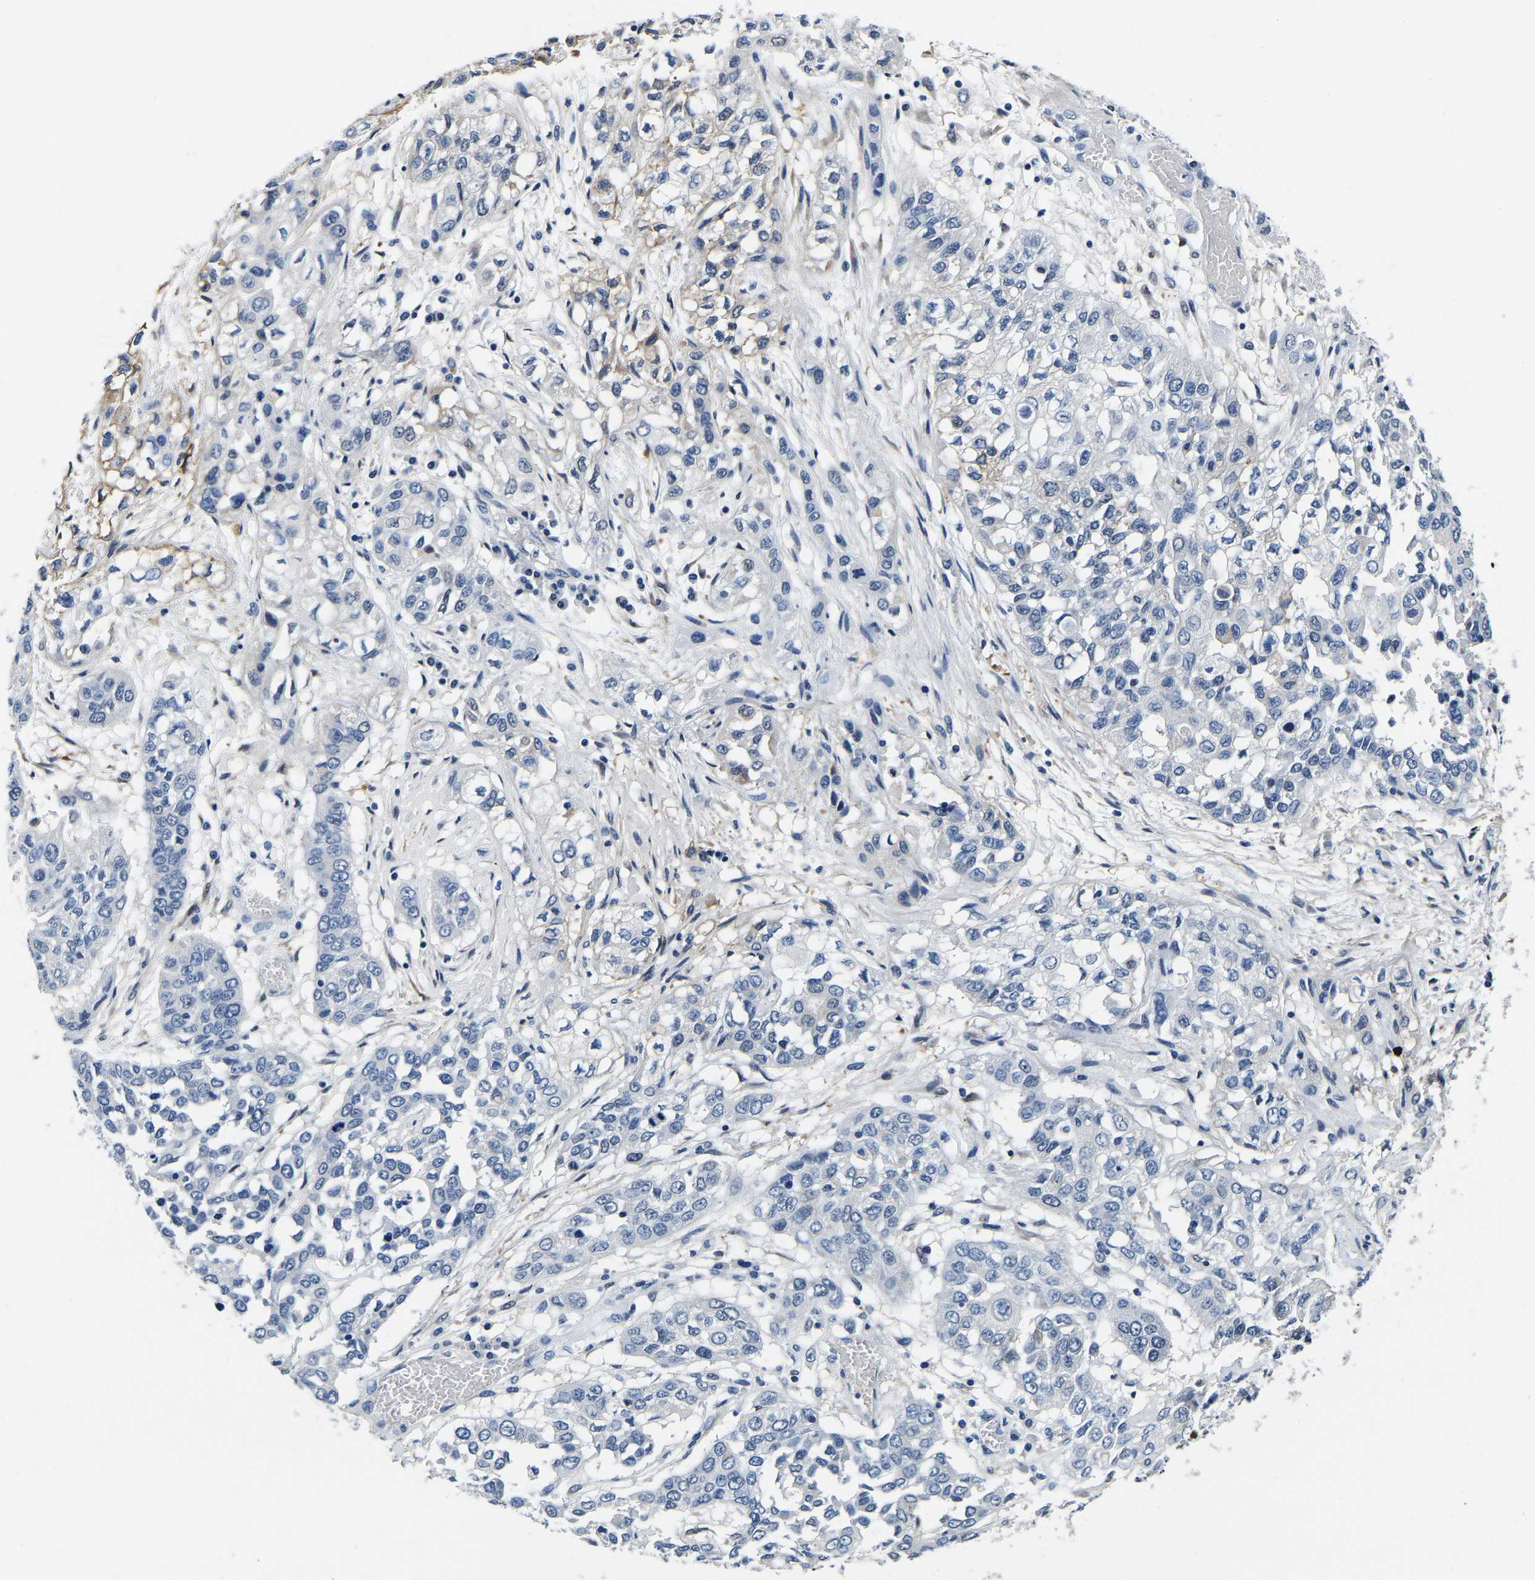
{"staining": {"intensity": "negative", "quantity": "none", "location": "none"}, "tissue": "lung cancer", "cell_type": "Tumor cells", "image_type": "cancer", "snomed": [{"axis": "morphology", "description": "Squamous cell carcinoma, NOS"}, {"axis": "topography", "description": "Lung"}], "caption": "This histopathology image is of lung squamous cell carcinoma stained with immunohistochemistry to label a protein in brown with the nuclei are counter-stained blue. There is no staining in tumor cells. The staining is performed using DAB (3,3'-diaminobenzidine) brown chromogen with nuclei counter-stained in using hematoxylin.", "gene": "ACO1", "patient": {"sex": "male", "age": 71}}